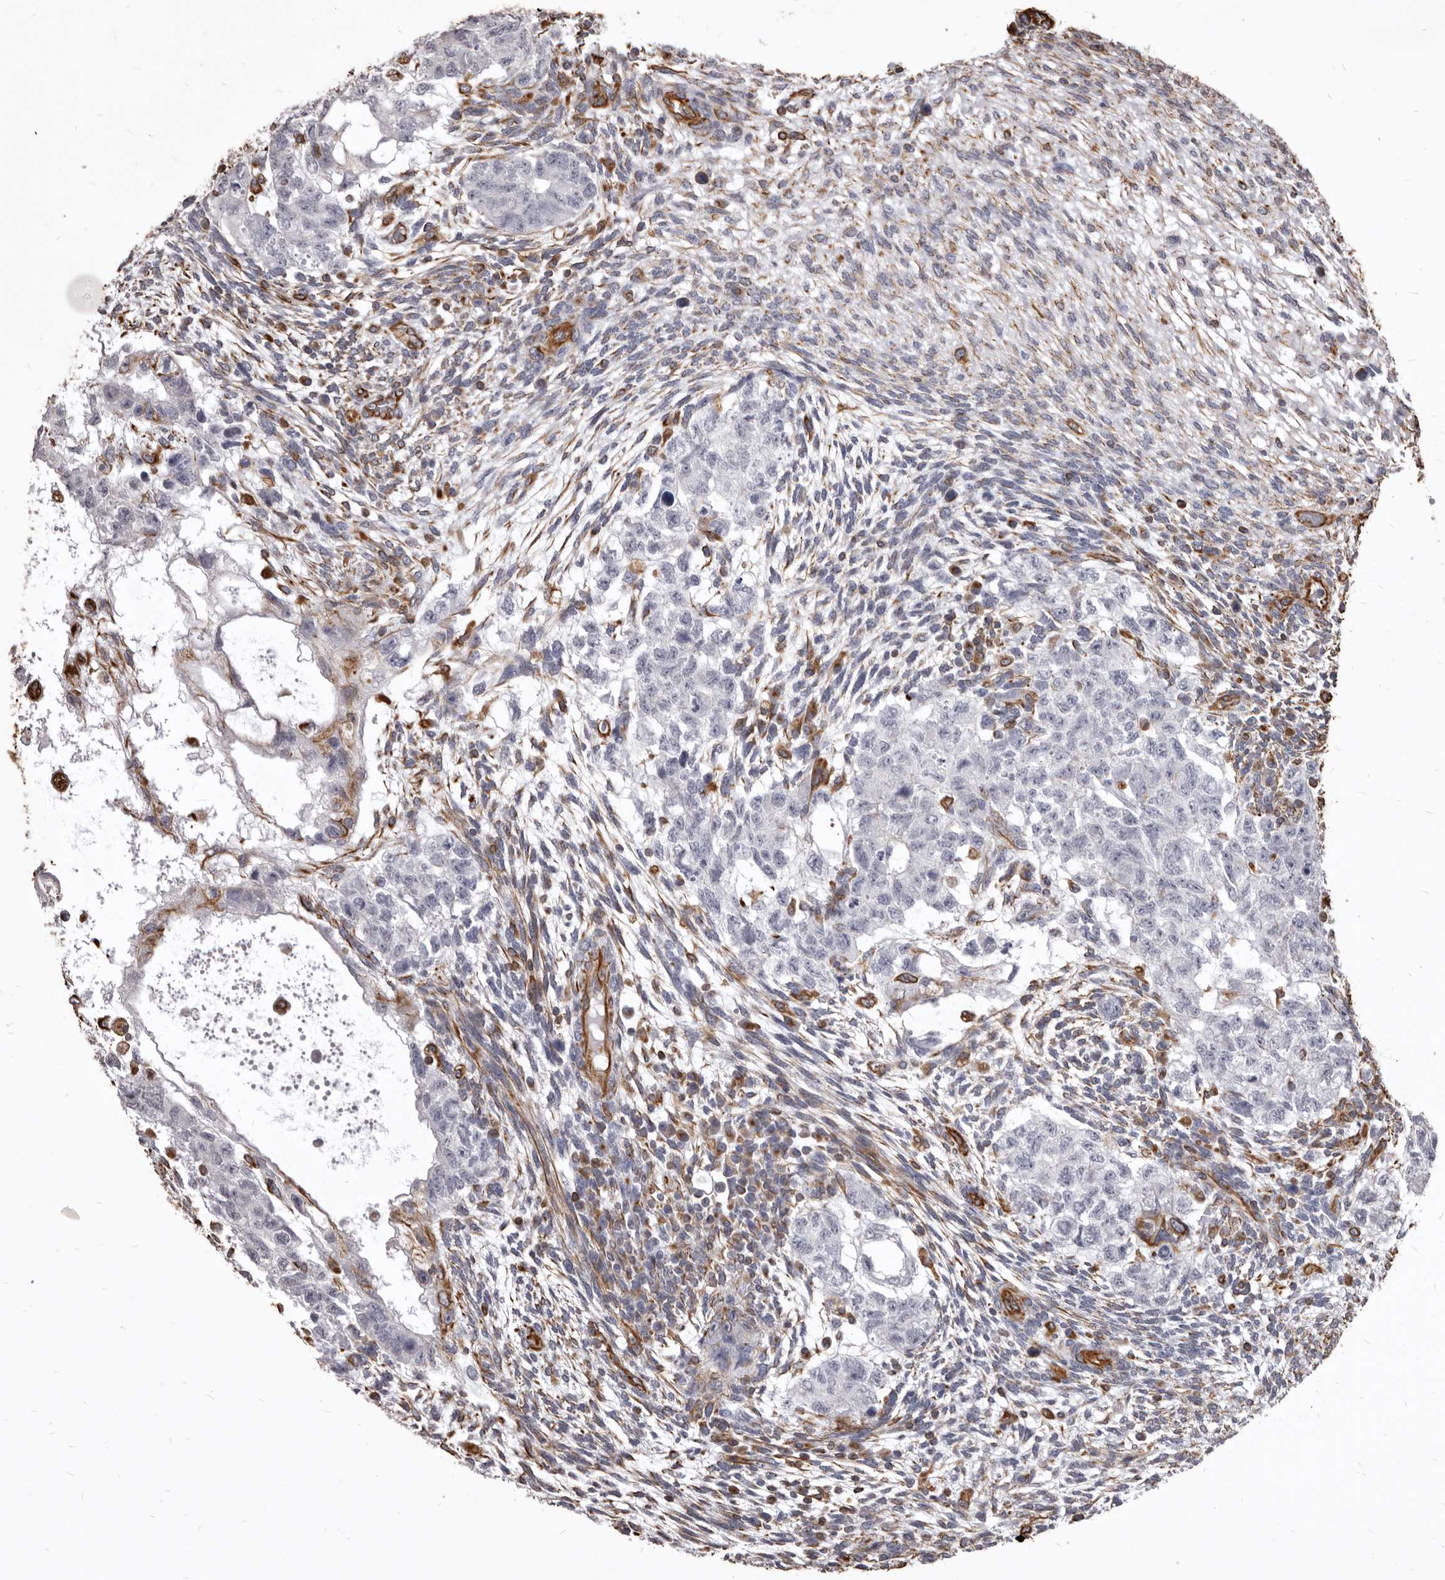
{"staining": {"intensity": "negative", "quantity": "none", "location": "none"}, "tissue": "testis cancer", "cell_type": "Tumor cells", "image_type": "cancer", "snomed": [{"axis": "morphology", "description": "Normal tissue, NOS"}, {"axis": "morphology", "description": "Carcinoma, Embryonal, NOS"}, {"axis": "topography", "description": "Testis"}], "caption": "Immunohistochemistry (IHC) of human testis cancer reveals no positivity in tumor cells. (DAB immunohistochemistry, high magnification).", "gene": "MTURN", "patient": {"sex": "male", "age": 36}}